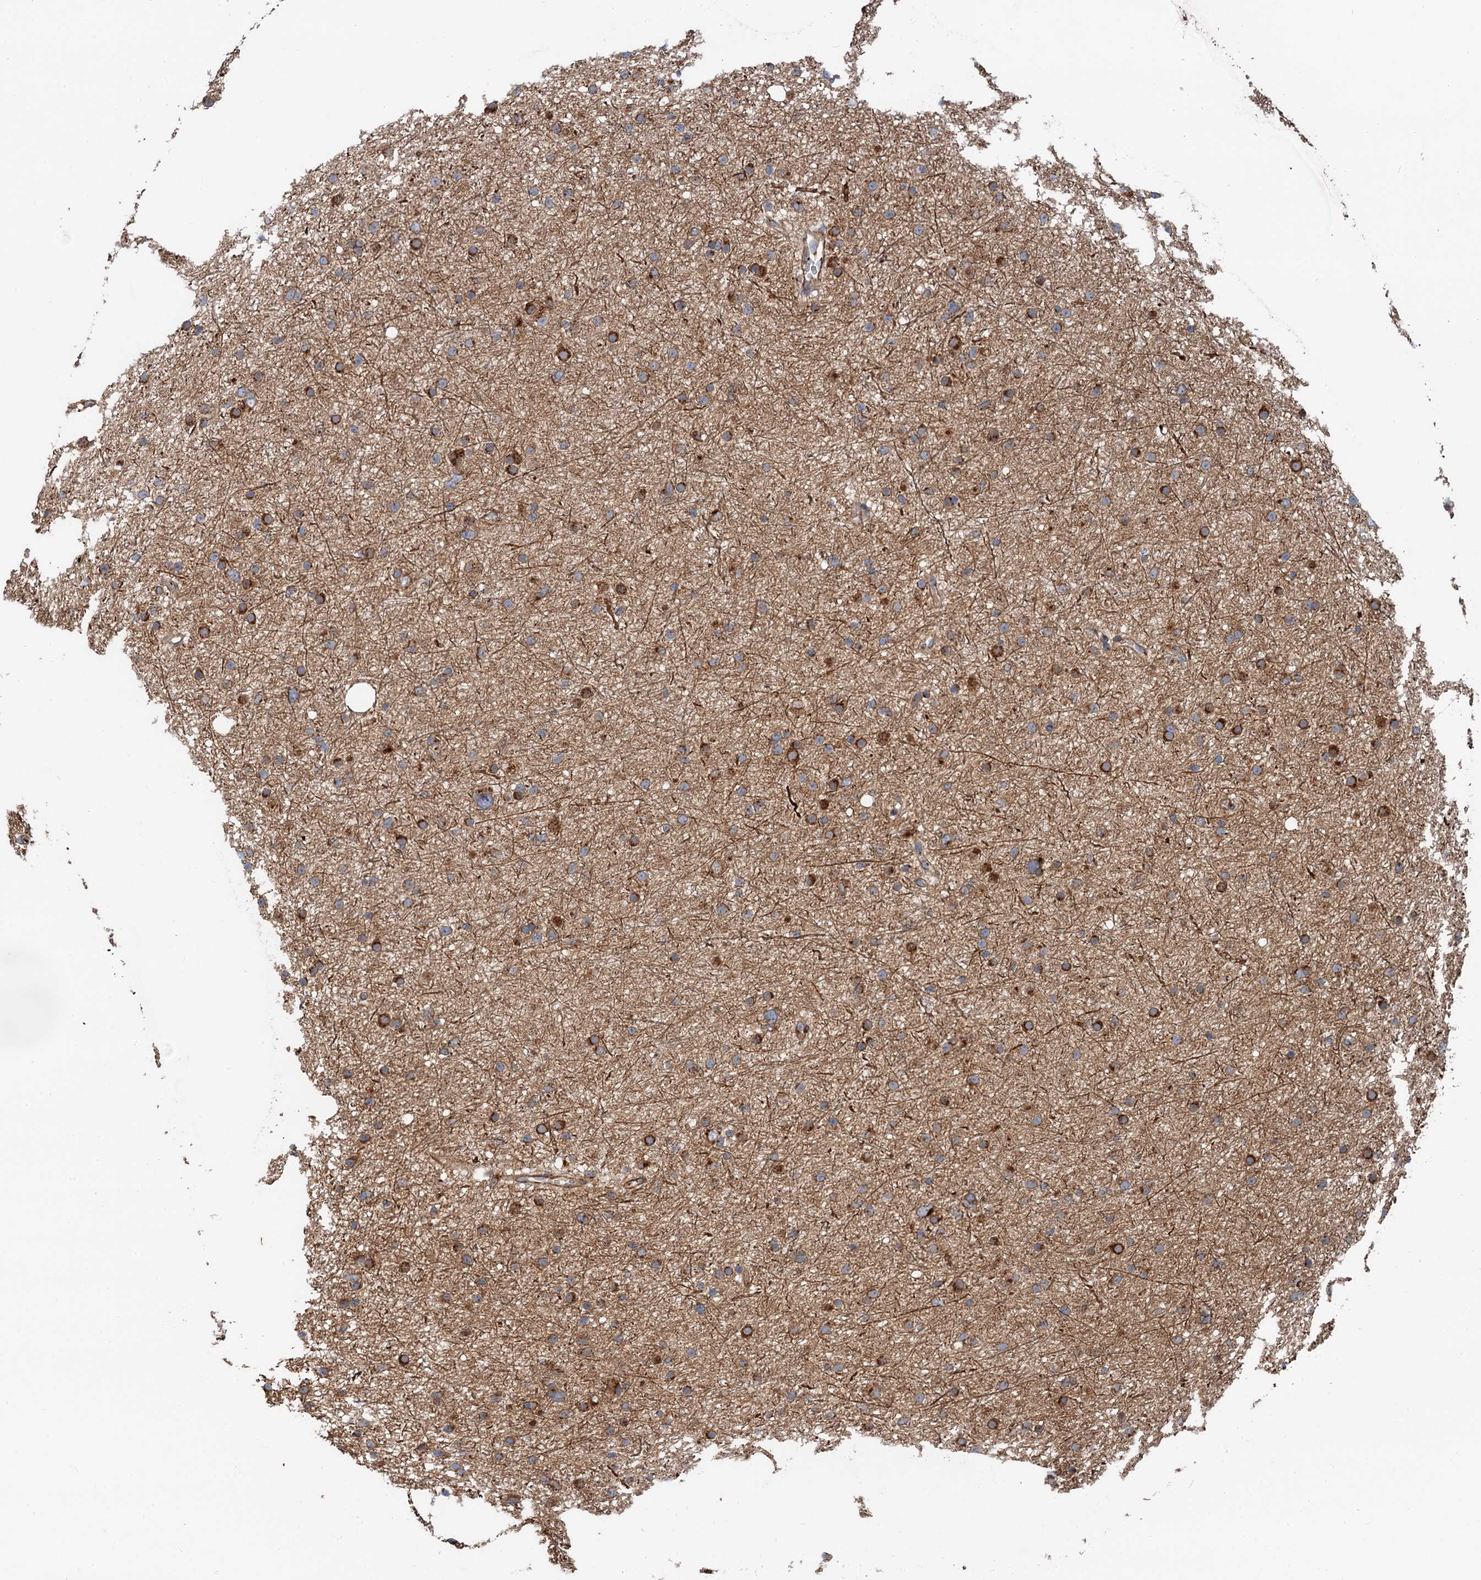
{"staining": {"intensity": "strong", "quantity": "<25%", "location": "cytoplasmic/membranous"}, "tissue": "glioma", "cell_type": "Tumor cells", "image_type": "cancer", "snomed": [{"axis": "morphology", "description": "Glioma, malignant, Low grade"}, {"axis": "topography", "description": "Cerebral cortex"}], "caption": "IHC photomicrograph of human glioma stained for a protein (brown), which exhibits medium levels of strong cytoplasmic/membranous positivity in about <25% of tumor cells.", "gene": "ANKRD26", "patient": {"sex": "female", "age": 39}}